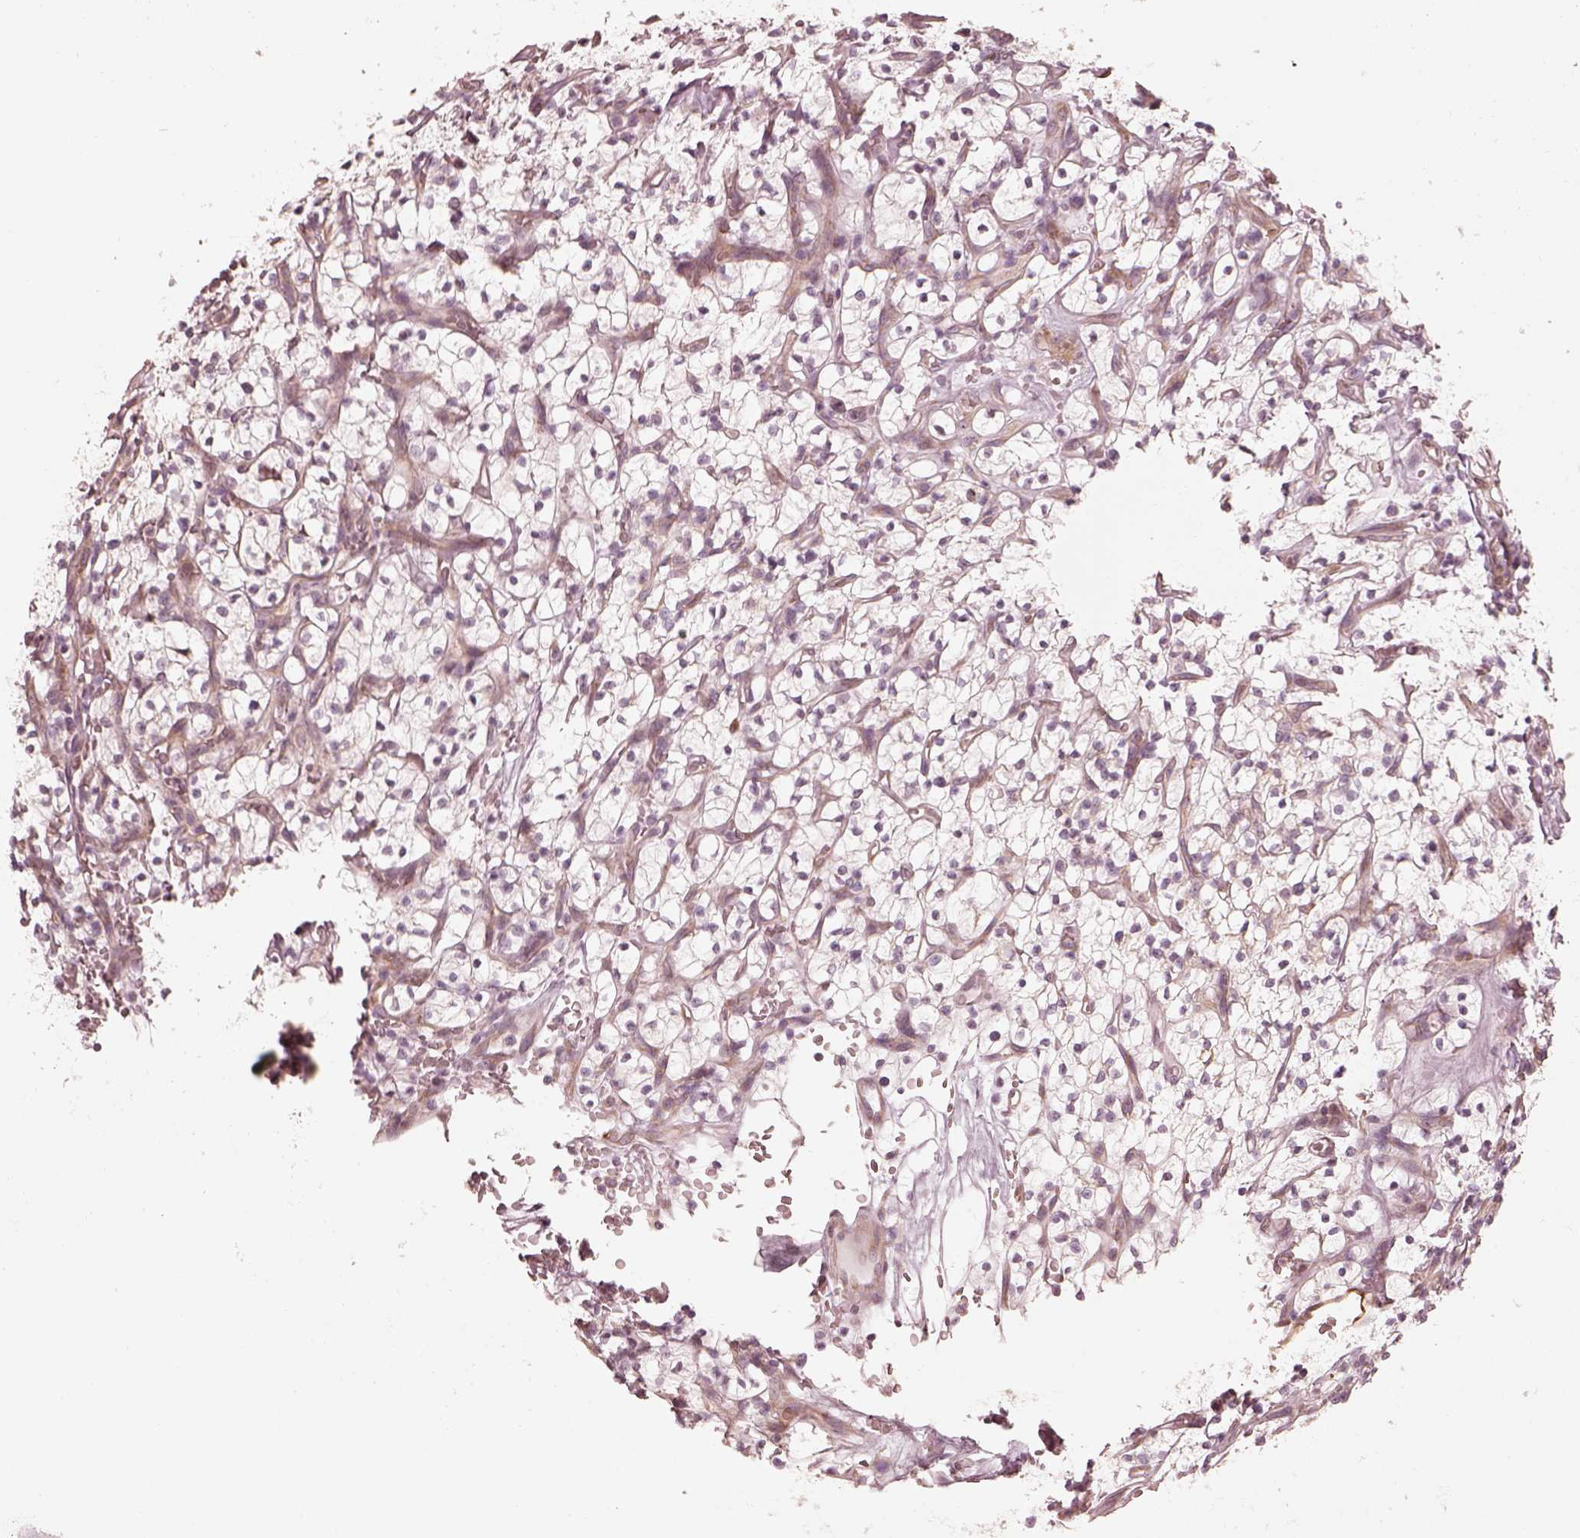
{"staining": {"intensity": "negative", "quantity": "none", "location": "none"}, "tissue": "renal cancer", "cell_type": "Tumor cells", "image_type": "cancer", "snomed": [{"axis": "morphology", "description": "Adenocarcinoma, NOS"}, {"axis": "topography", "description": "Kidney"}], "caption": "Tumor cells are negative for brown protein staining in renal cancer.", "gene": "RAB3C", "patient": {"sex": "female", "age": 64}}